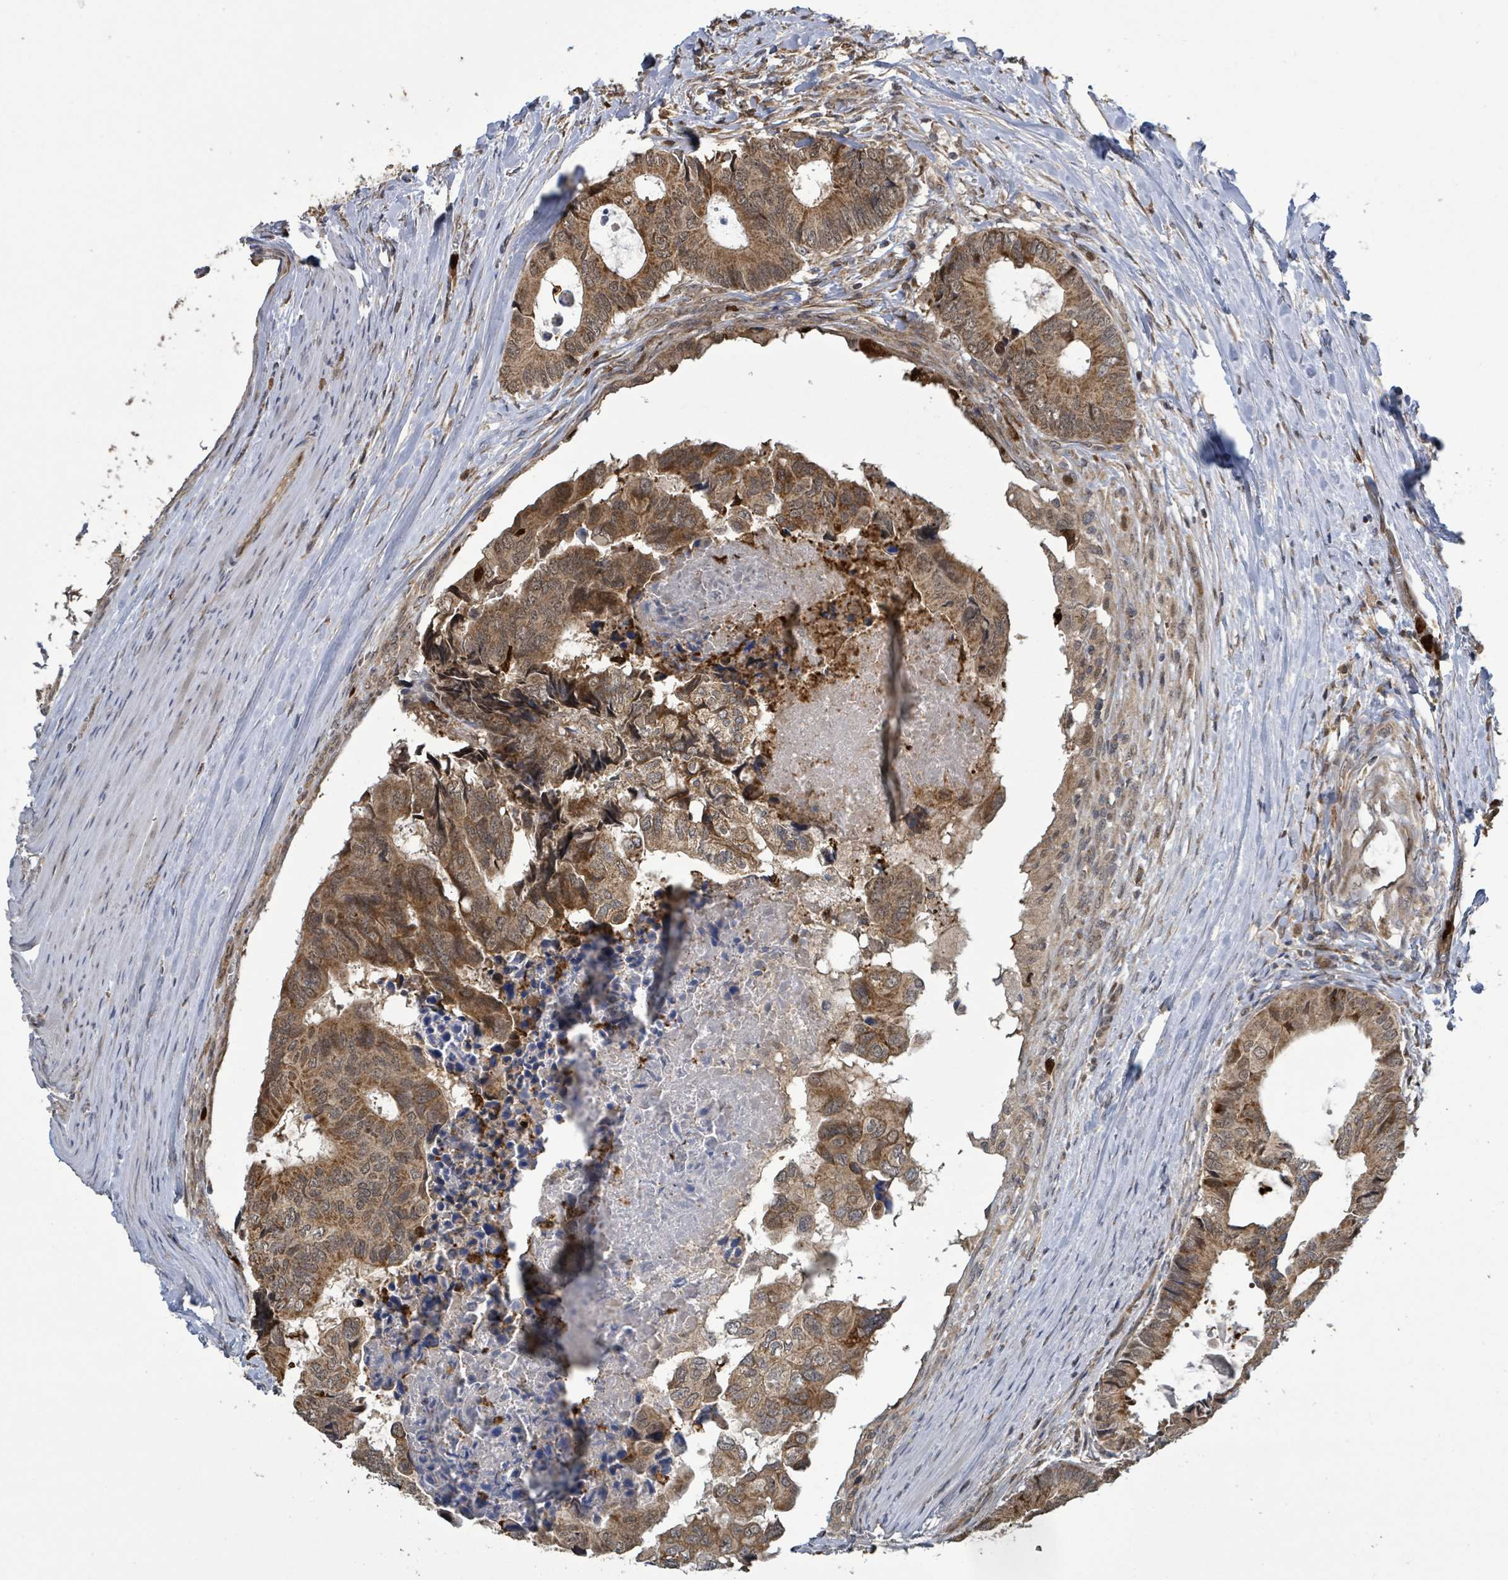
{"staining": {"intensity": "moderate", "quantity": ">75%", "location": "cytoplasmic/membranous"}, "tissue": "colorectal cancer", "cell_type": "Tumor cells", "image_type": "cancer", "snomed": [{"axis": "morphology", "description": "Adenocarcinoma, NOS"}, {"axis": "topography", "description": "Colon"}], "caption": "Approximately >75% of tumor cells in colorectal cancer demonstrate moderate cytoplasmic/membranous protein positivity as visualized by brown immunohistochemical staining.", "gene": "COQ6", "patient": {"sex": "male", "age": 85}}